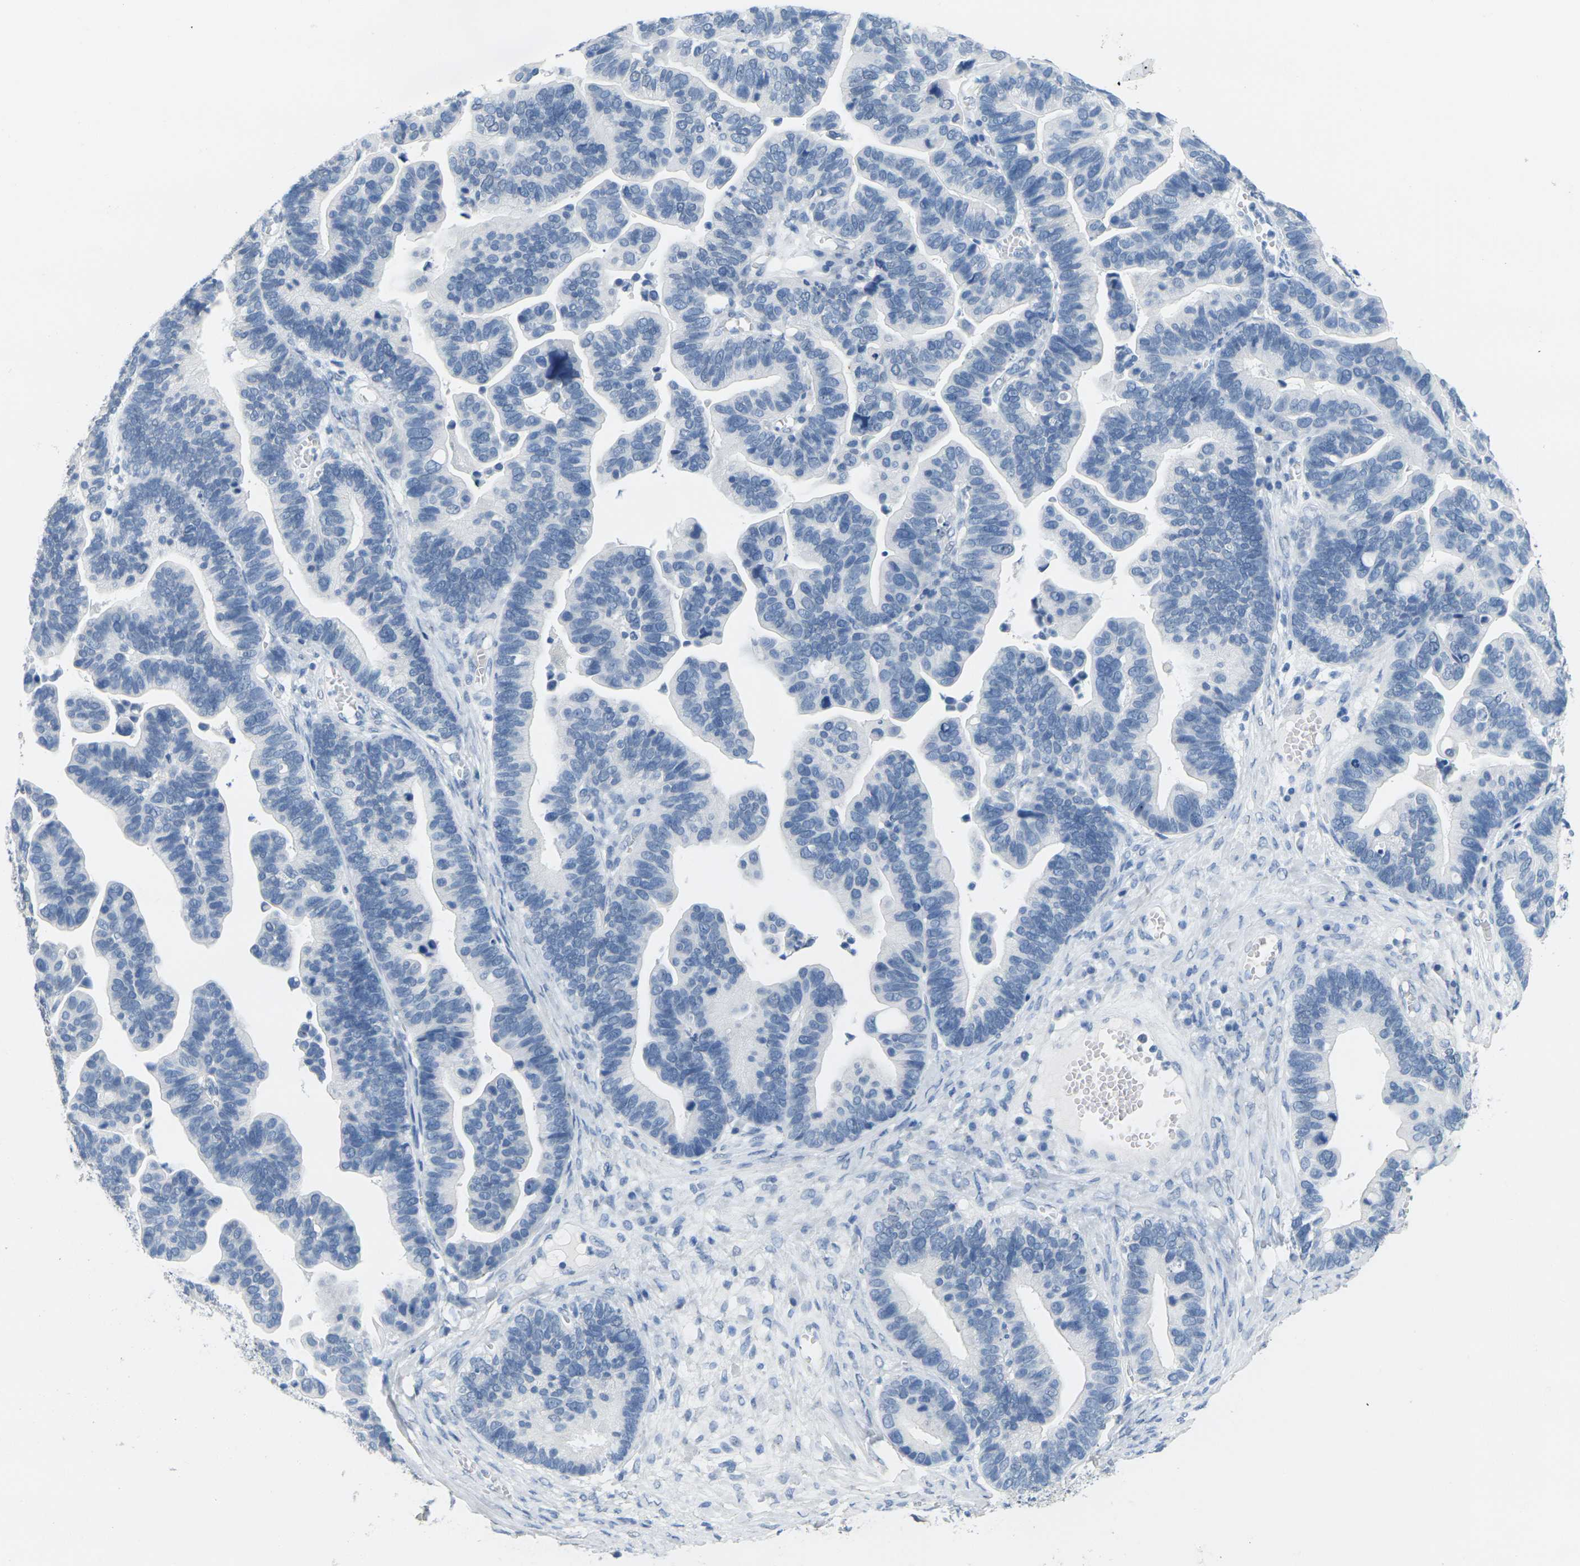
{"staining": {"intensity": "negative", "quantity": "none", "location": "none"}, "tissue": "ovarian cancer", "cell_type": "Tumor cells", "image_type": "cancer", "snomed": [{"axis": "morphology", "description": "Cystadenocarcinoma, serous, NOS"}, {"axis": "topography", "description": "Ovary"}], "caption": "IHC of human ovarian cancer (serous cystadenocarcinoma) exhibits no staining in tumor cells.", "gene": "CTAG1A", "patient": {"sex": "female", "age": 56}}